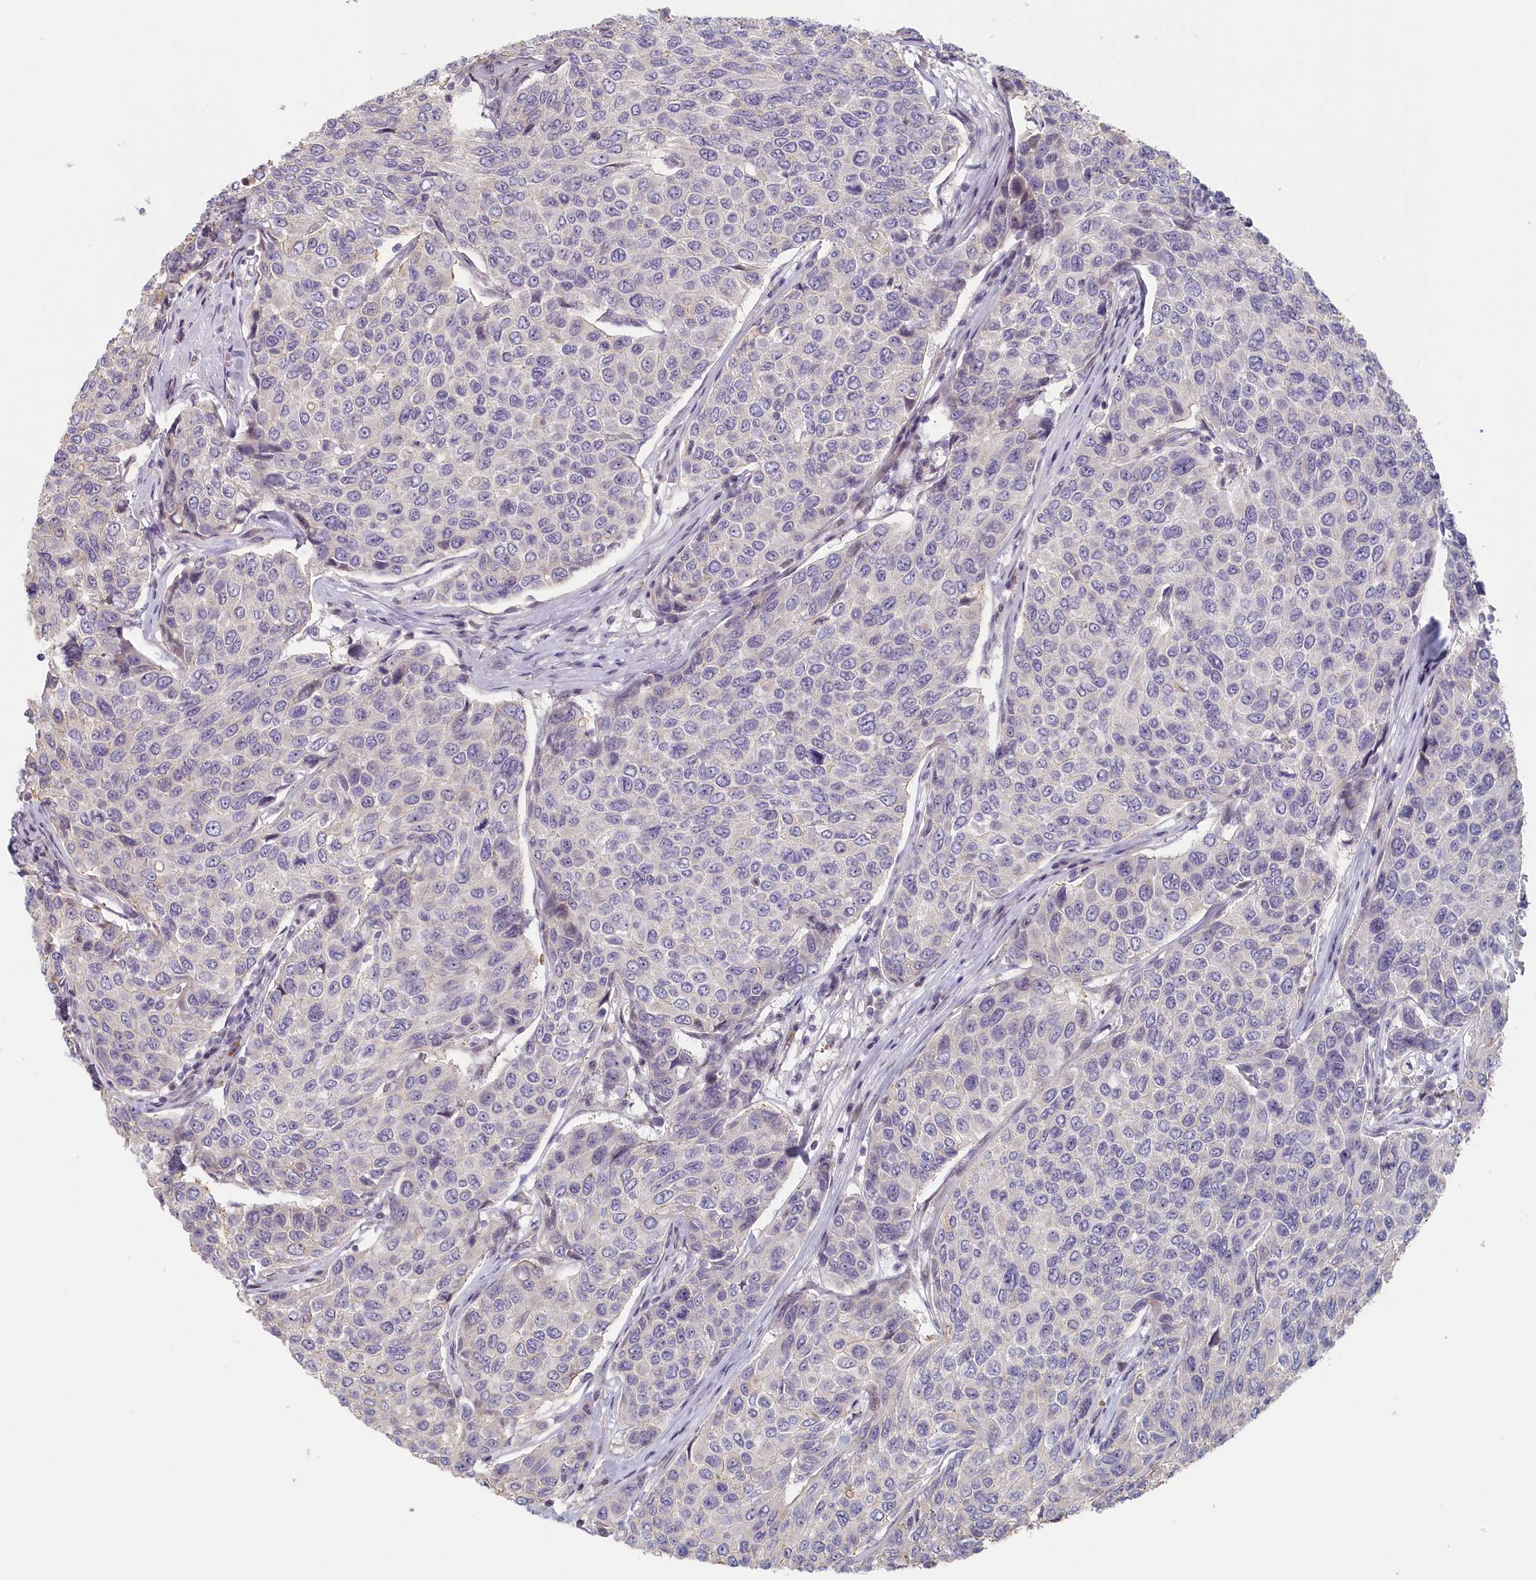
{"staining": {"intensity": "negative", "quantity": "none", "location": "none"}, "tissue": "breast cancer", "cell_type": "Tumor cells", "image_type": "cancer", "snomed": [{"axis": "morphology", "description": "Duct carcinoma"}, {"axis": "topography", "description": "Breast"}], "caption": "Intraductal carcinoma (breast) stained for a protein using immunohistochemistry (IHC) shows no staining tumor cells.", "gene": "INTS4", "patient": {"sex": "female", "age": 55}}